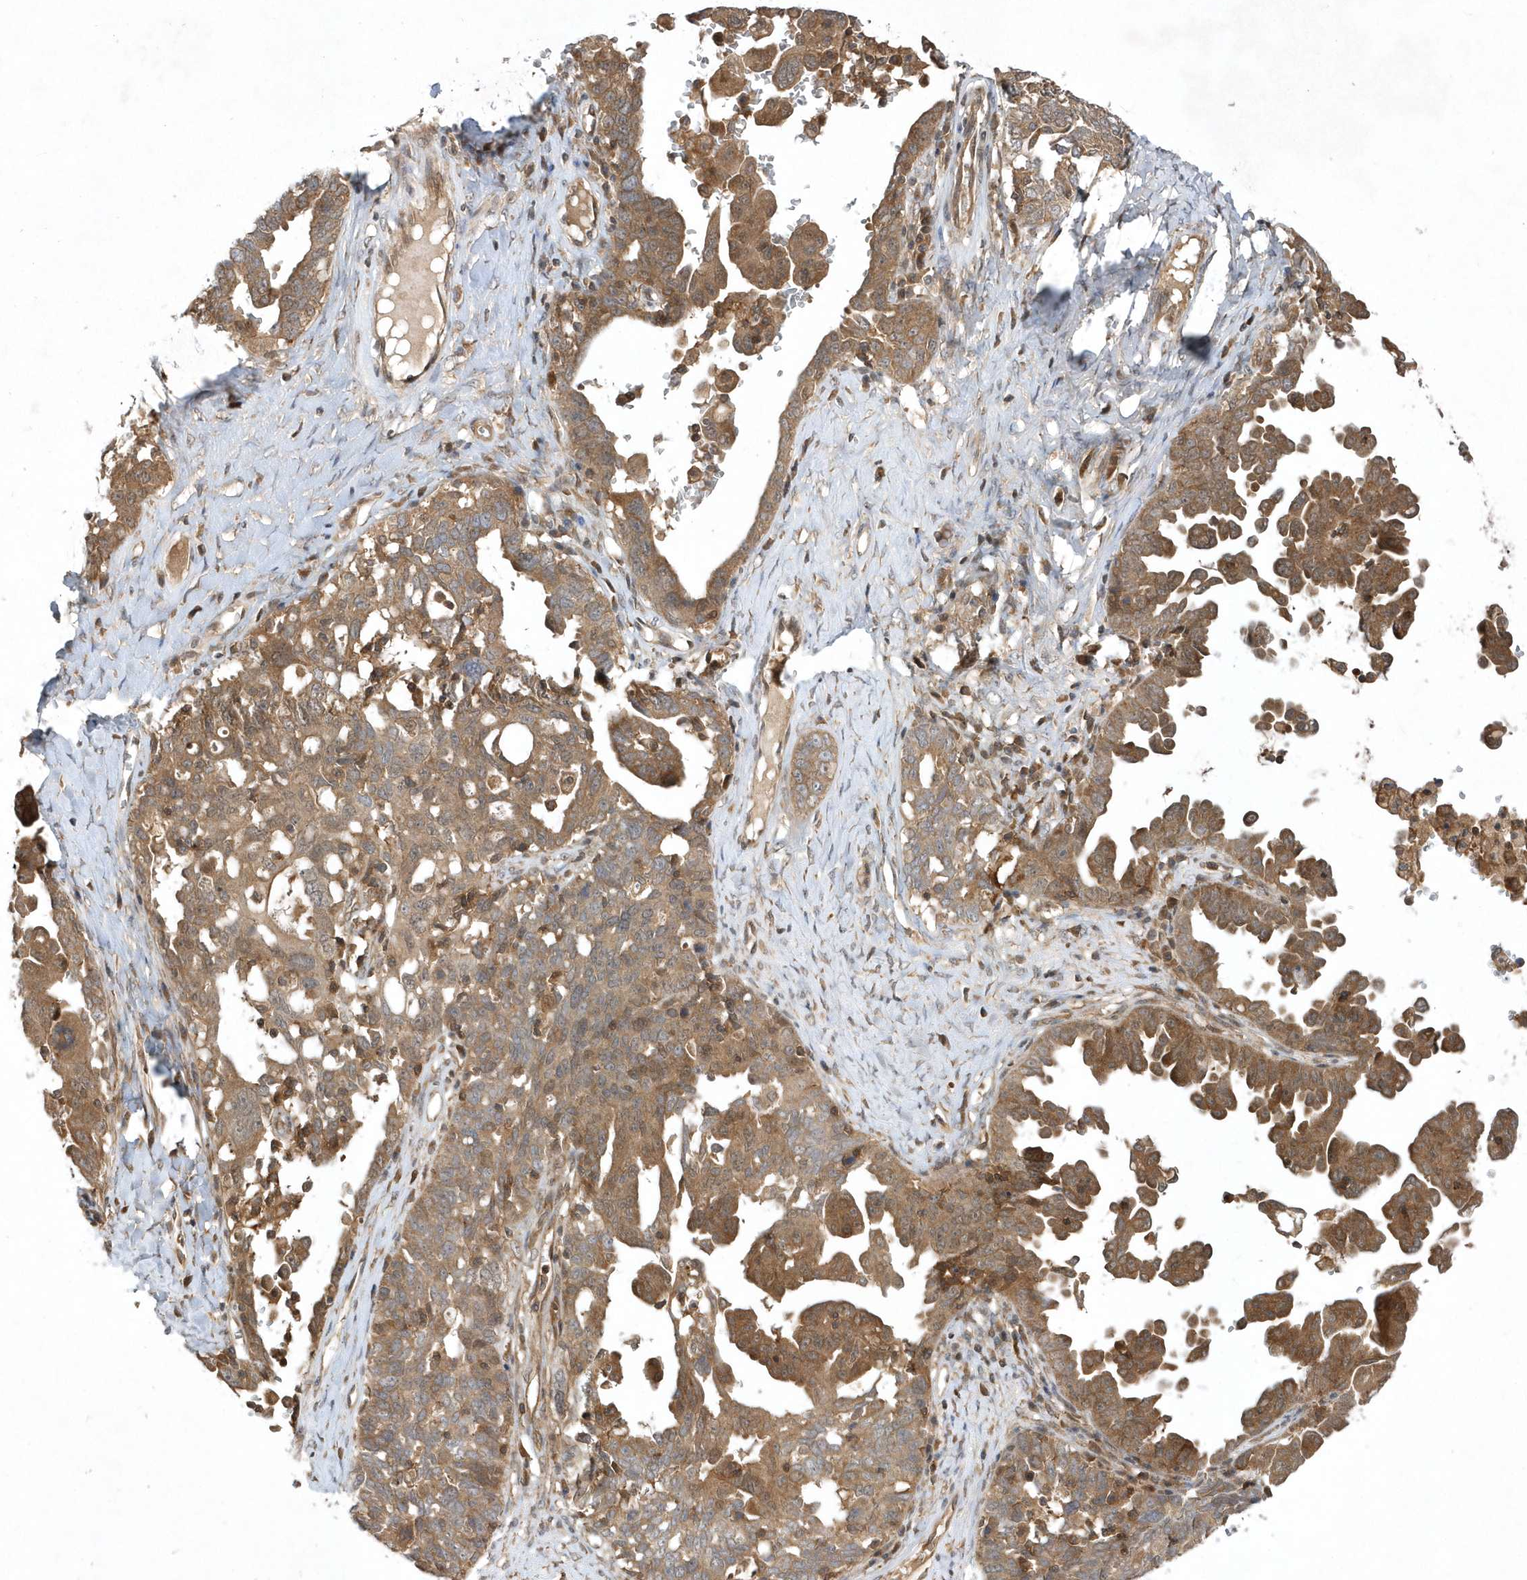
{"staining": {"intensity": "moderate", "quantity": ">75%", "location": "cytoplasmic/membranous"}, "tissue": "ovarian cancer", "cell_type": "Tumor cells", "image_type": "cancer", "snomed": [{"axis": "morphology", "description": "Carcinoma, endometroid"}, {"axis": "topography", "description": "Ovary"}], "caption": "Immunohistochemistry (IHC) staining of ovarian endometroid carcinoma, which reveals medium levels of moderate cytoplasmic/membranous expression in about >75% of tumor cells indicating moderate cytoplasmic/membranous protein expression. The staining was performed using DAB (3,3'-diaminobenzidine) (brown) for protein detection and nuclei were counterstained in hematoxylin (blue).", "gene": "GFM2", "patient": {"sex": "female", "age": 62}}